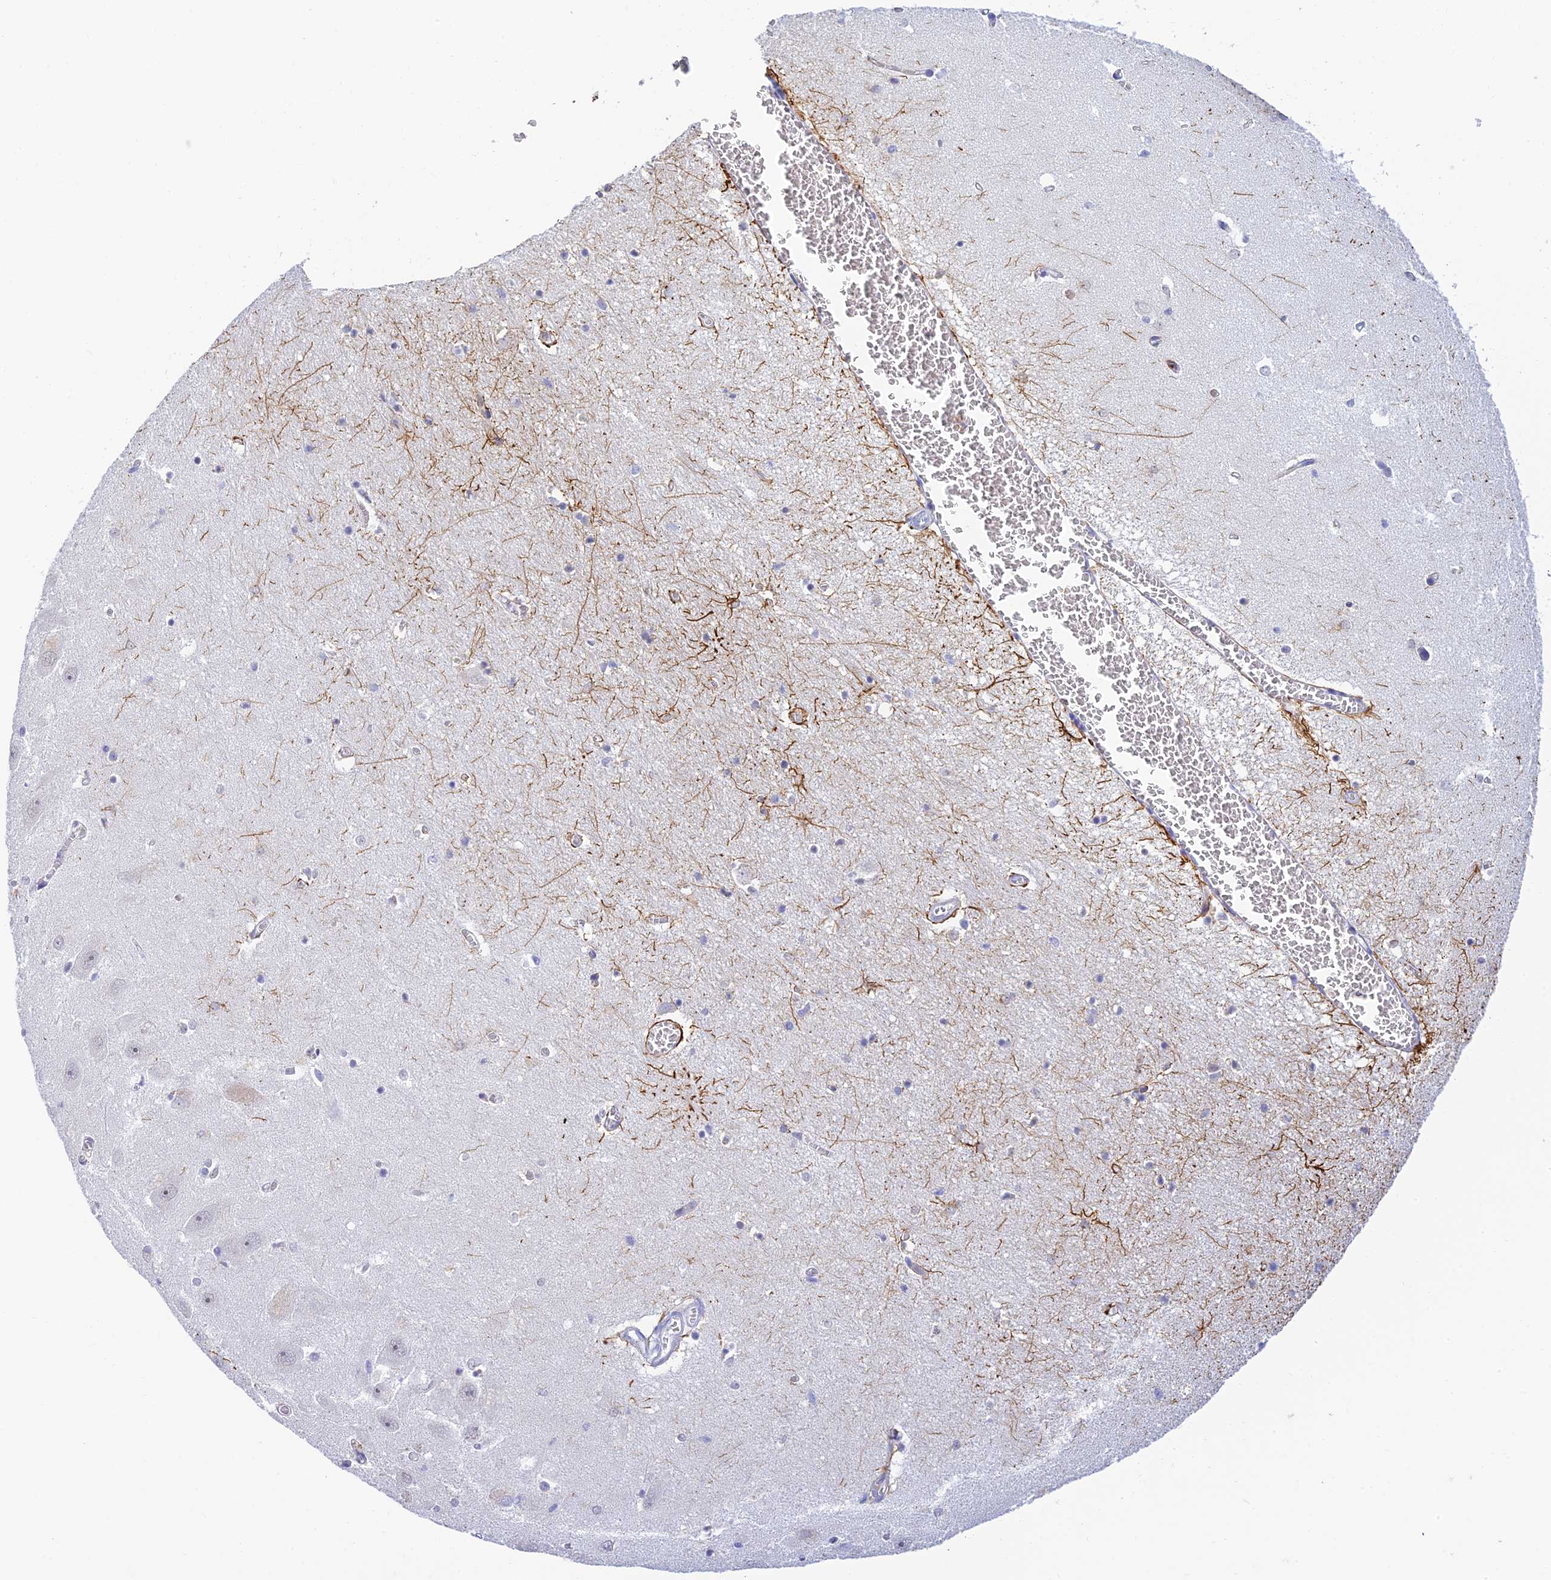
{"staining": {"intensity": "strong", "quantity": "<25%", "location": "cytoplasmic/membranous"}, "tissue": "hippocampus", "cell_type": "Glial cells", "image_type": "normal", "snomed": [{"axis": "morphology", "description": "Normal tissue, NOS"}, {"axis": "topography", "description": "Hippocampus"}], "caption": "A medium amount of strong cytoplasmic/membranous staining is seen in about <25% of glial cells in normal hippocampus. The protein of interest is shown in brown color, while the nuclei are stained blue.", "gene": "INTS13", "patient": {"sex": "female", "age": 64}}